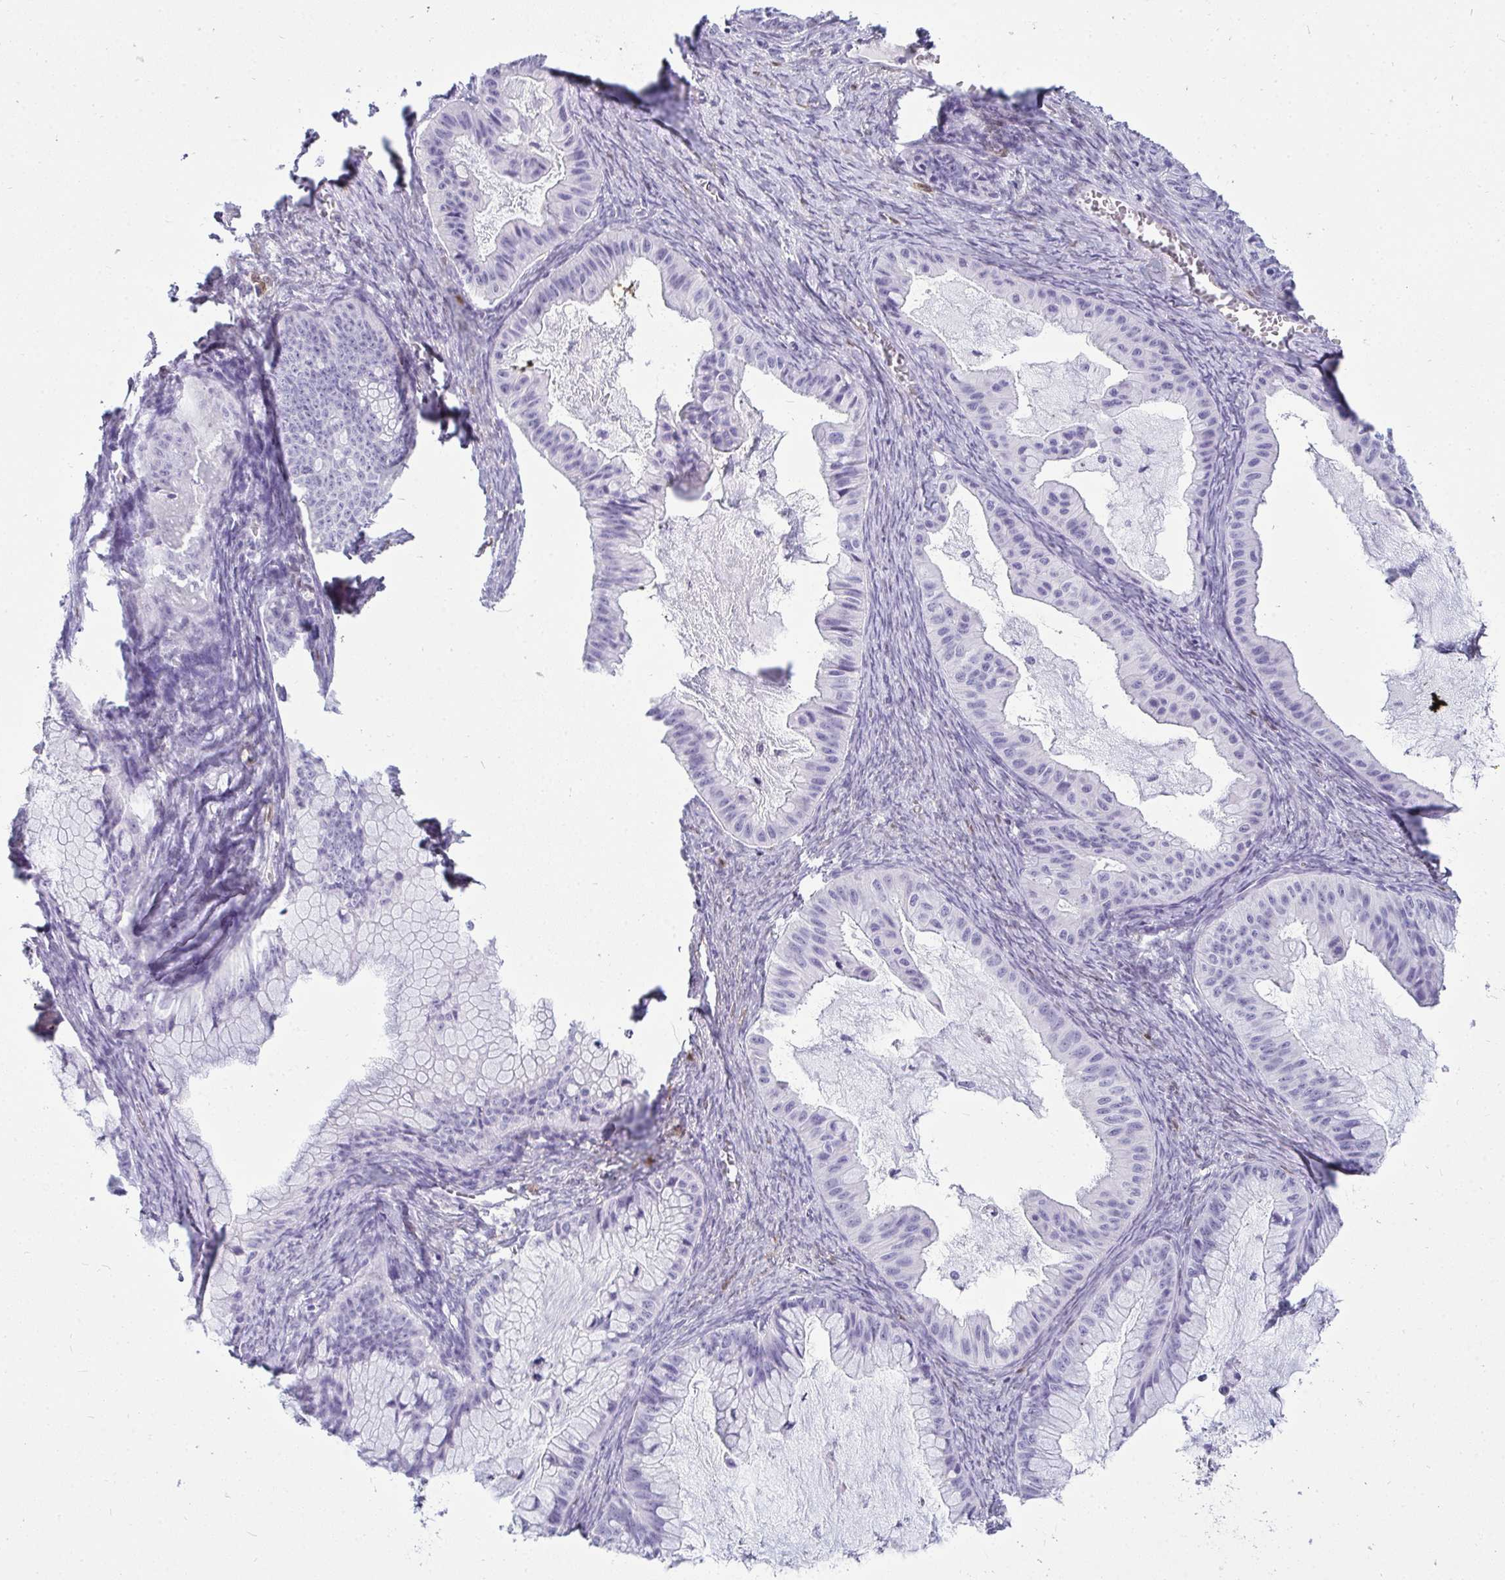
{"staining": {"intensity": "negative", "quantity": "none", "location": "none"}, "tissue": "ovarian cancer", "cell_type": "Tumor cells", "image_type": "cancer", "snomed": [{"axis": "morphology", "description": "Cystadenocarcinoma, mucinous, NOS"}, {"axis": "topography", "description": "Ovary"}], "caption": "DAB immunohistochemical staining of ovarian cancer displays no significant positivity in tumor cells.", "gene": "HSPB6", "patient": {"sex": "female", "age": 72}}